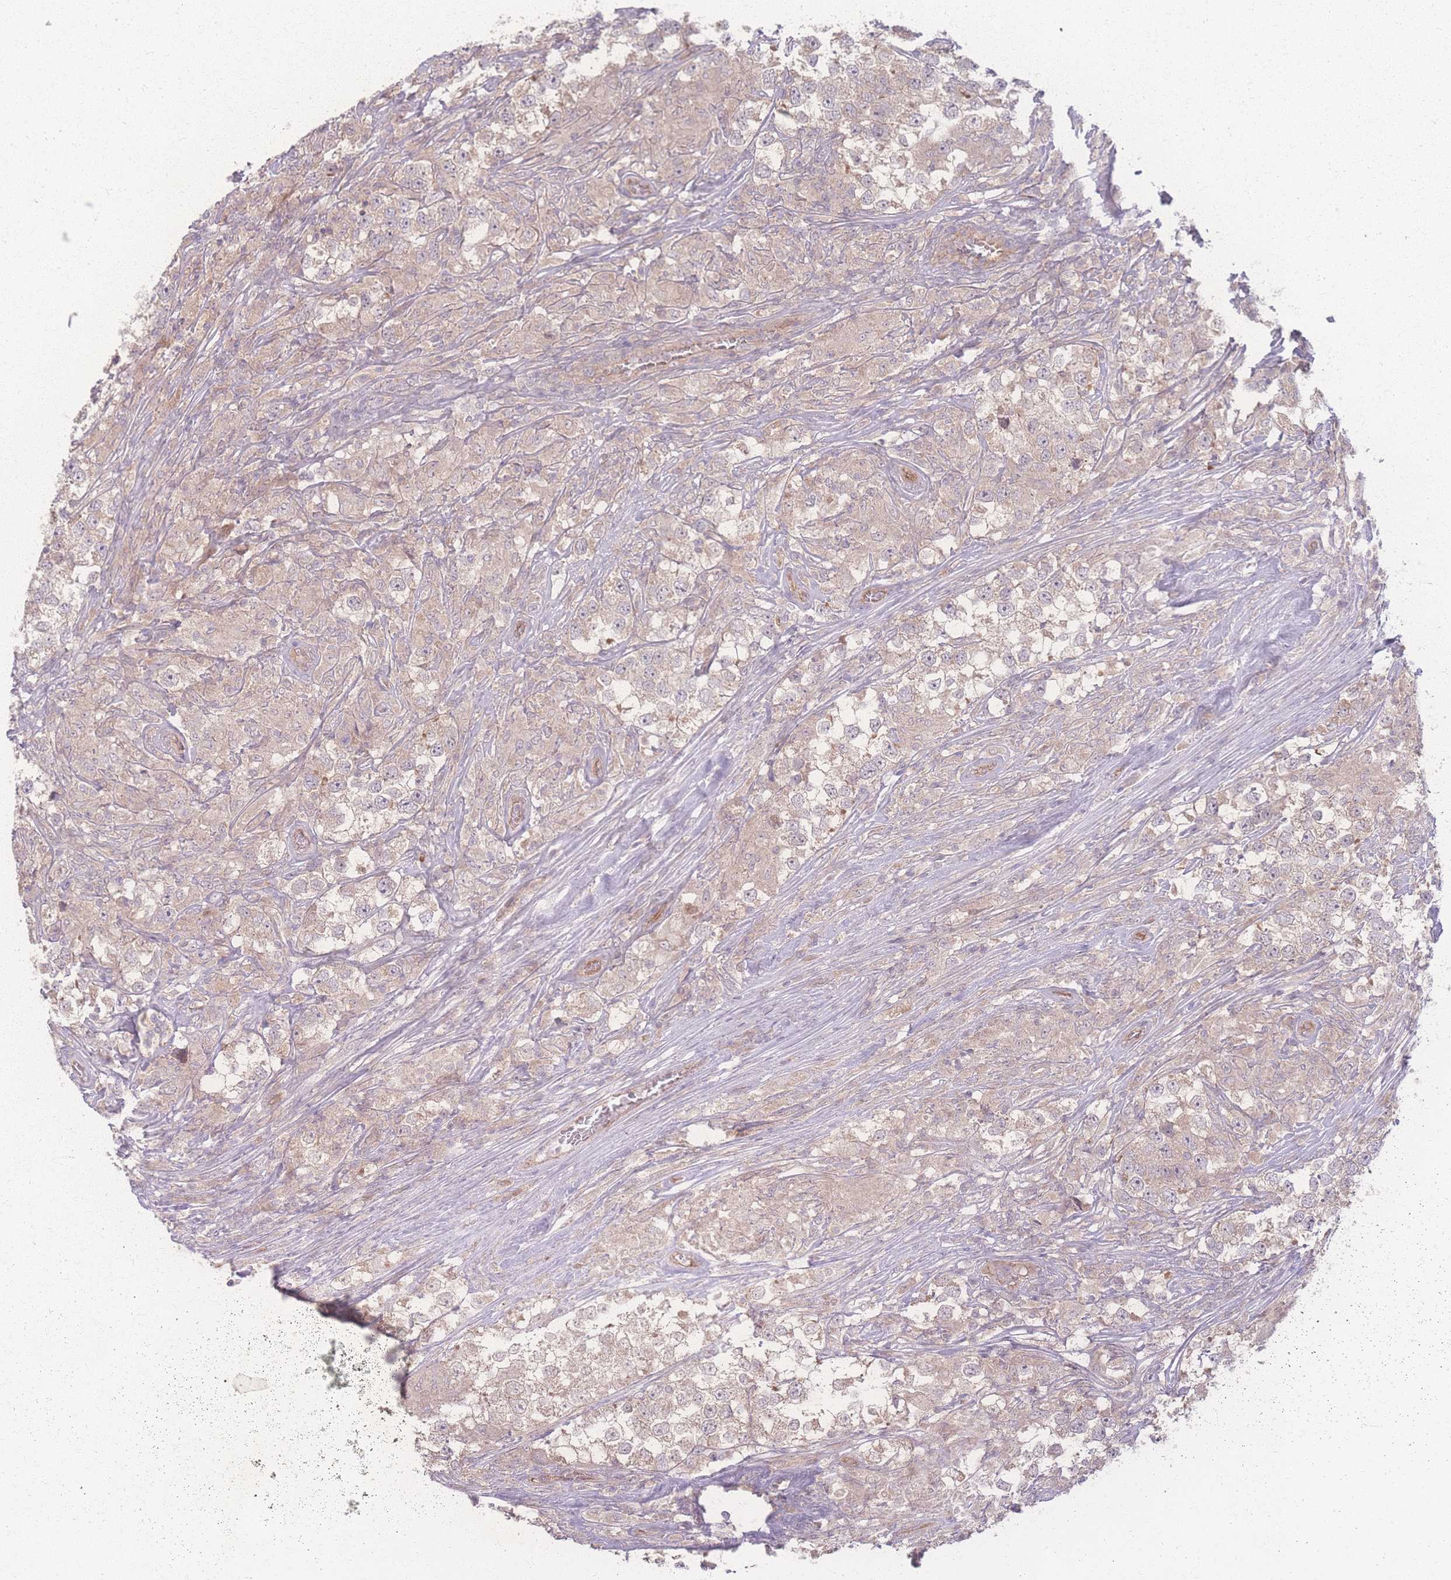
{"staining": {"intensity": "negative", "quantity": "none", "location": "none"}, "tissue": "testis cancer", "cell_type": "Tumor cells", "image_type": "cancer", "snomed": [{"axis": "morphology", "description": "Seminoma, NOS"}, {"axis": "topography", "description": "Testis"}], "caption": "Immunohistochemistry of human testis seminoma exhibits no staining in tumor cells.", "gene": "INSR", "patient": {"sex": "male", "age": 46}}